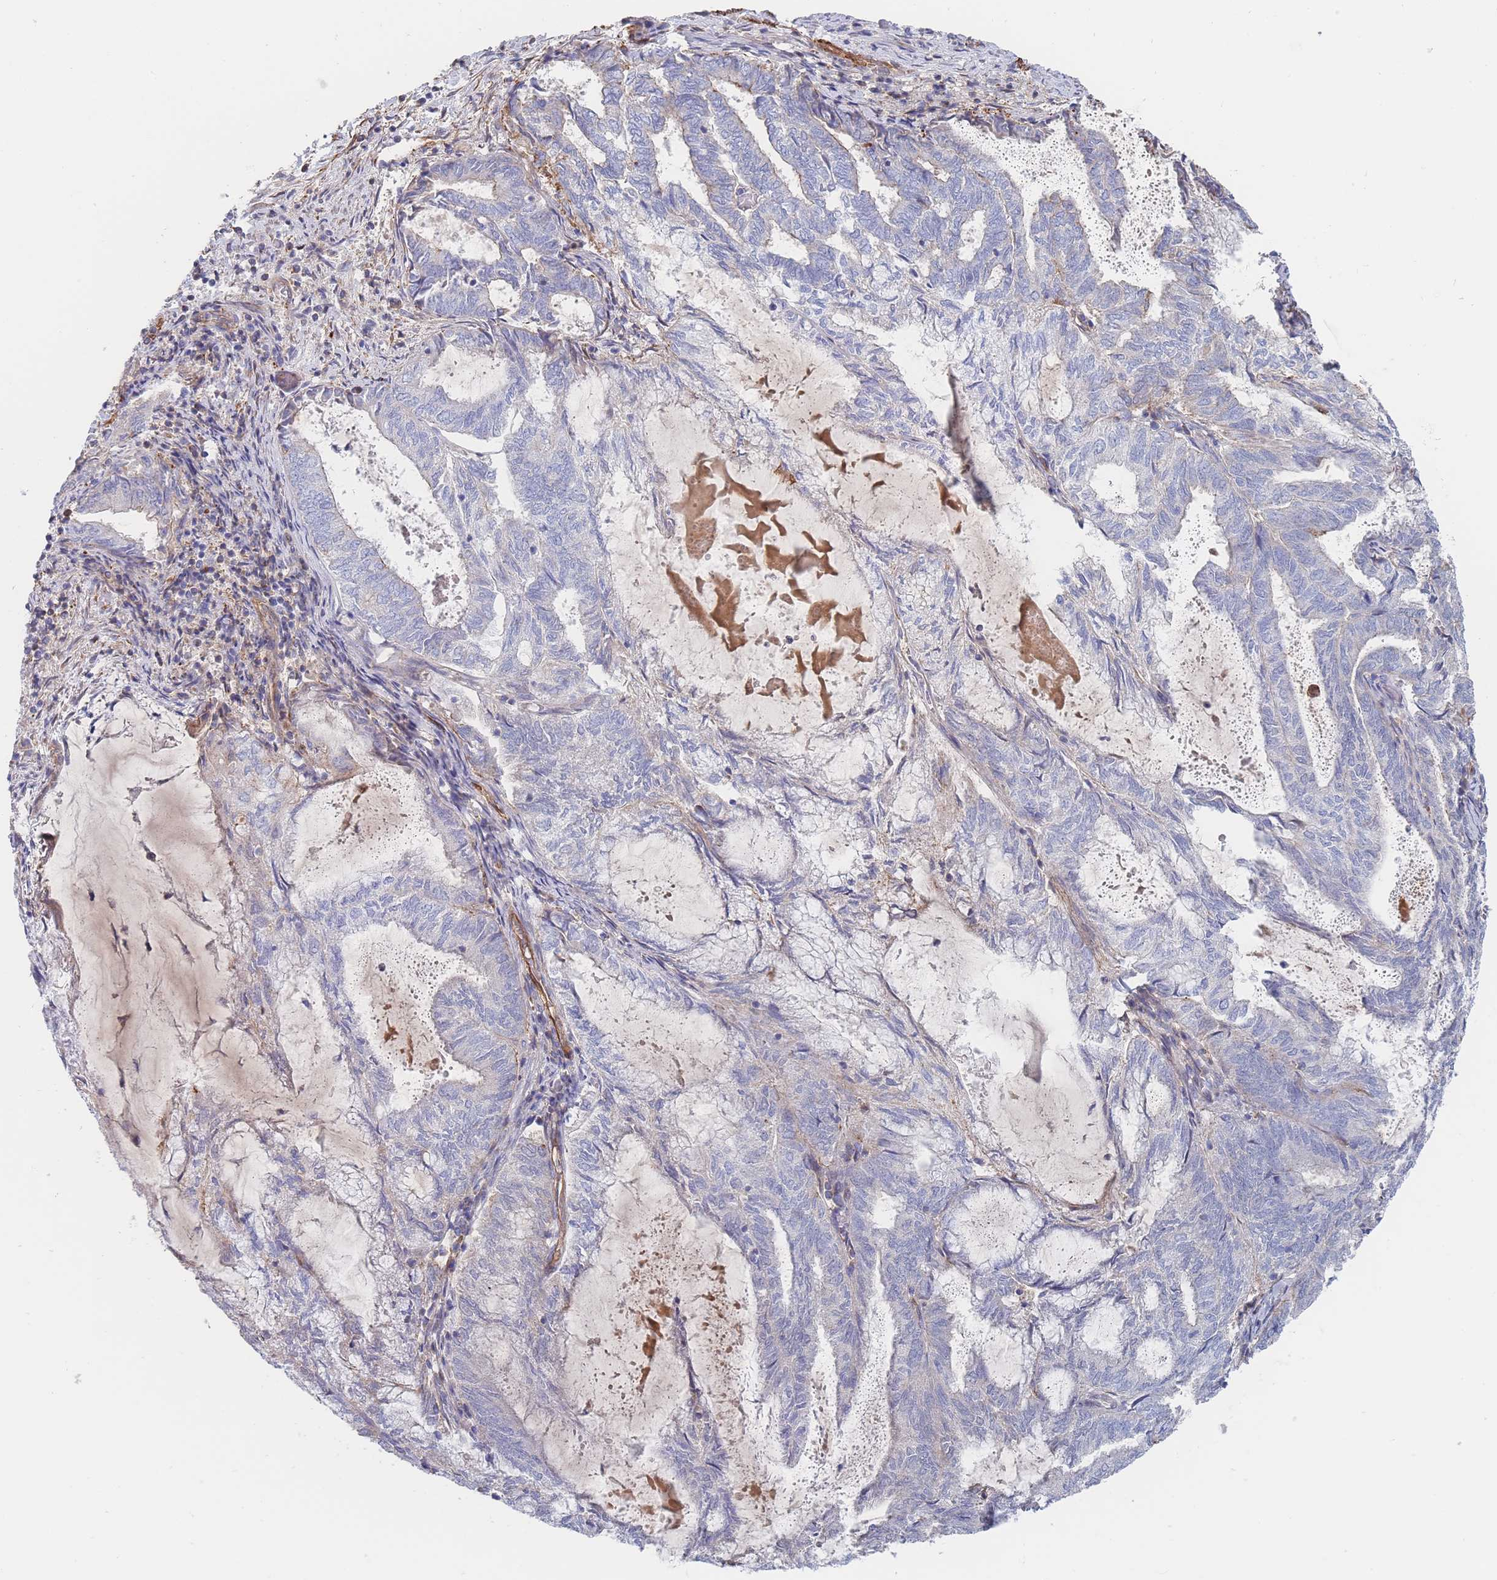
{"staining": {"intensity": "weak", "quantity": "<25%", "location": "cytoplasmic/membranous"}, "tissue": "endometrial cancer", "cell_type": "Tumor cells", "image_type": "cancer", "snomed": [{"axis": "morphology", "description": "Adenocarcinoma, NOS"}, {"axis": "topography", "description": "Endometrium"}], "caption": "This is a image of immunohistochemistry staining of adenocarcinoma (endometrial), which shows no positivity in tumor cells.", "gene": "G6PC1", "patient": {"sex": "female", "age": 80}}